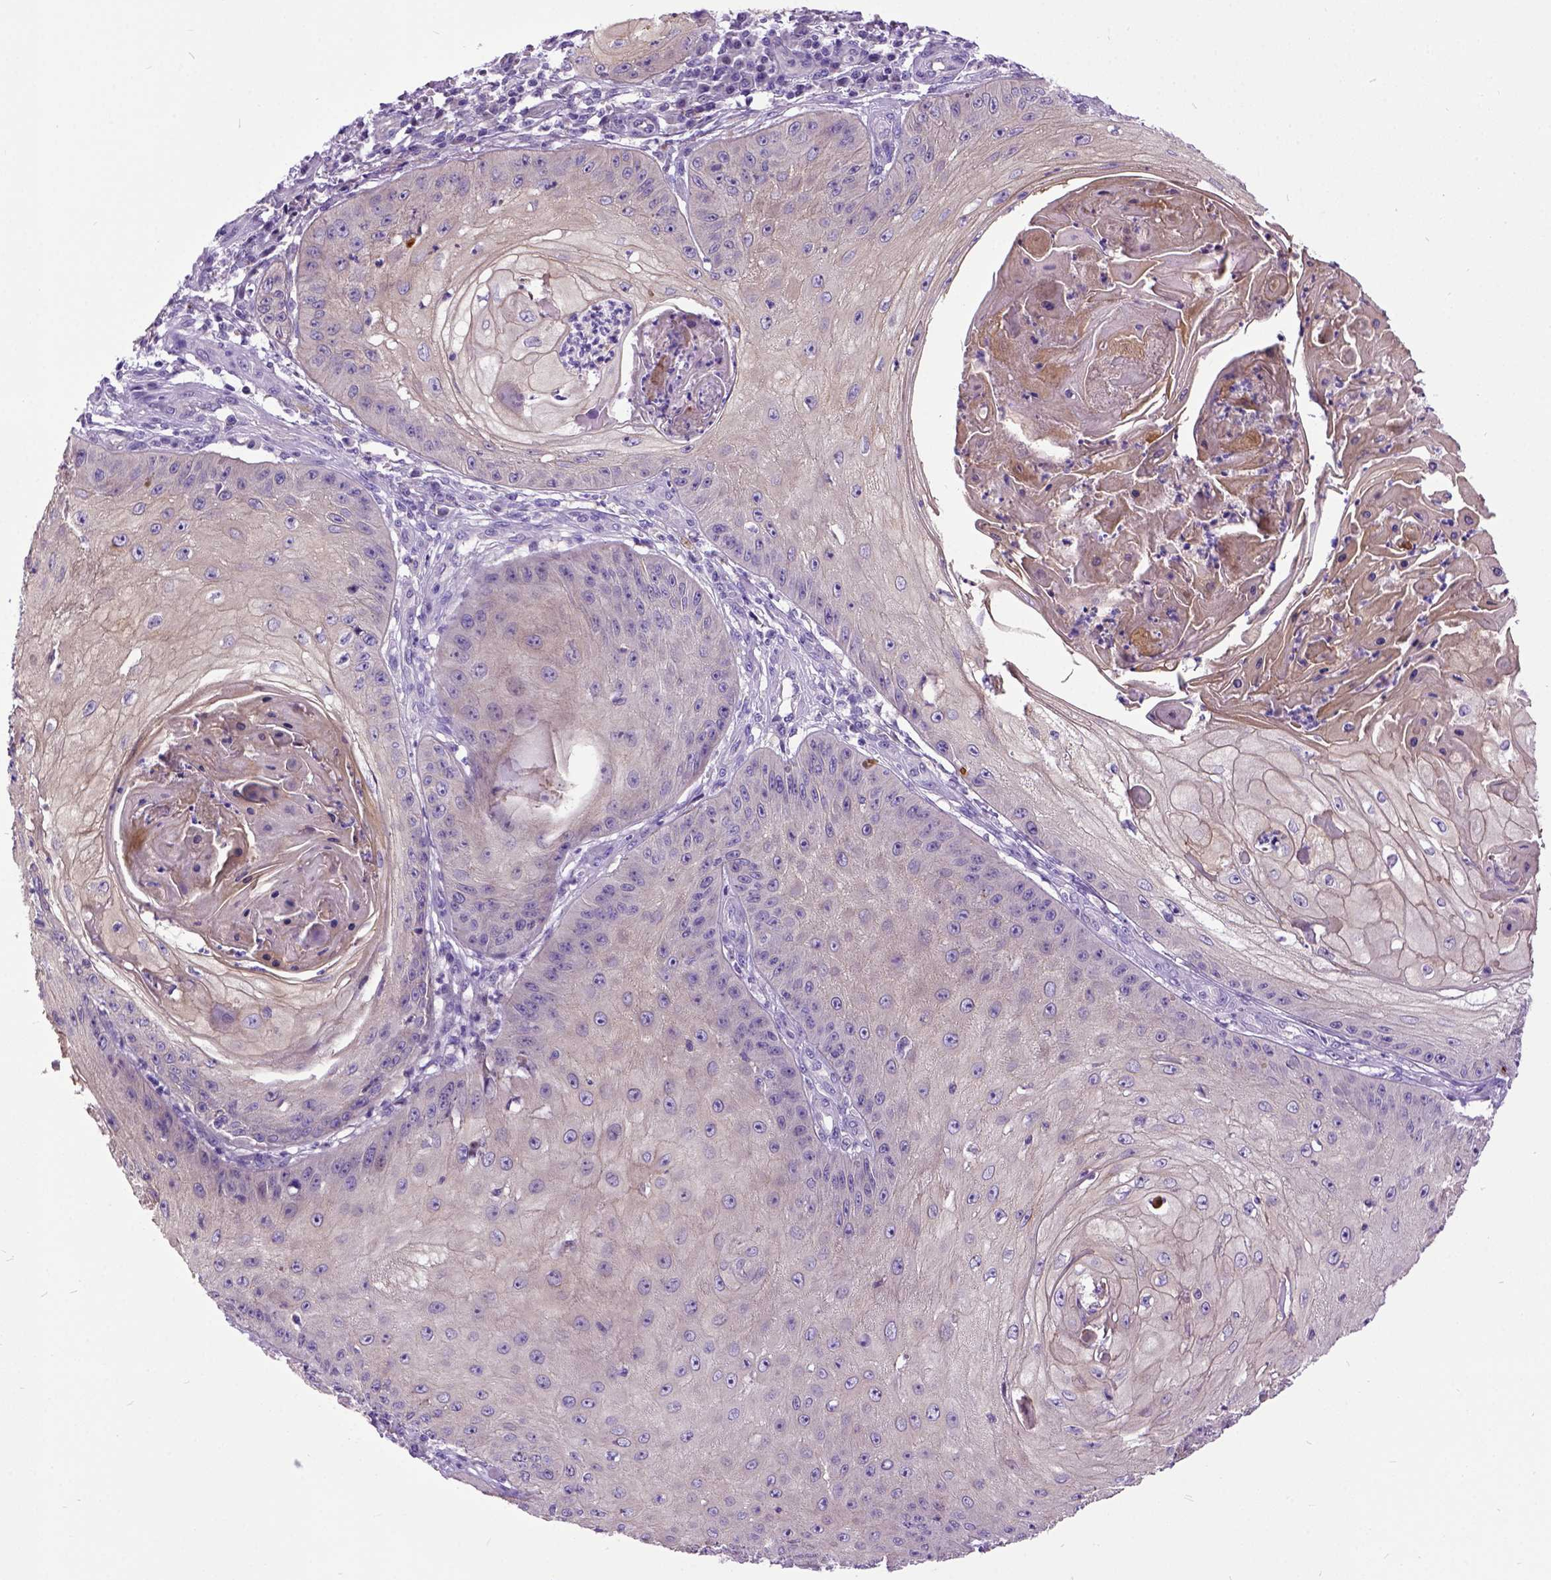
{"staining": {"intensity": "weak", "quantity": "25%-75%", "location": "cytoplasmic/membranous"}, "tissue": "skin cancer", "cell_type": "Tumor cells", "image_type": "cancer", "snomed": [{"axis": "morphology", "description": "Squamous cell carcinoma, NOS"}, {"axis": "topography", "description": "Skin"}], "caption": "This is a photomicrograph of immunohistochemistry staining of skin cancer, which shows weak staining in the cytoplasmic/membranous of tumor cells.", "gene": "NEK5", "patient": {"sex": "male", "age": 70}}